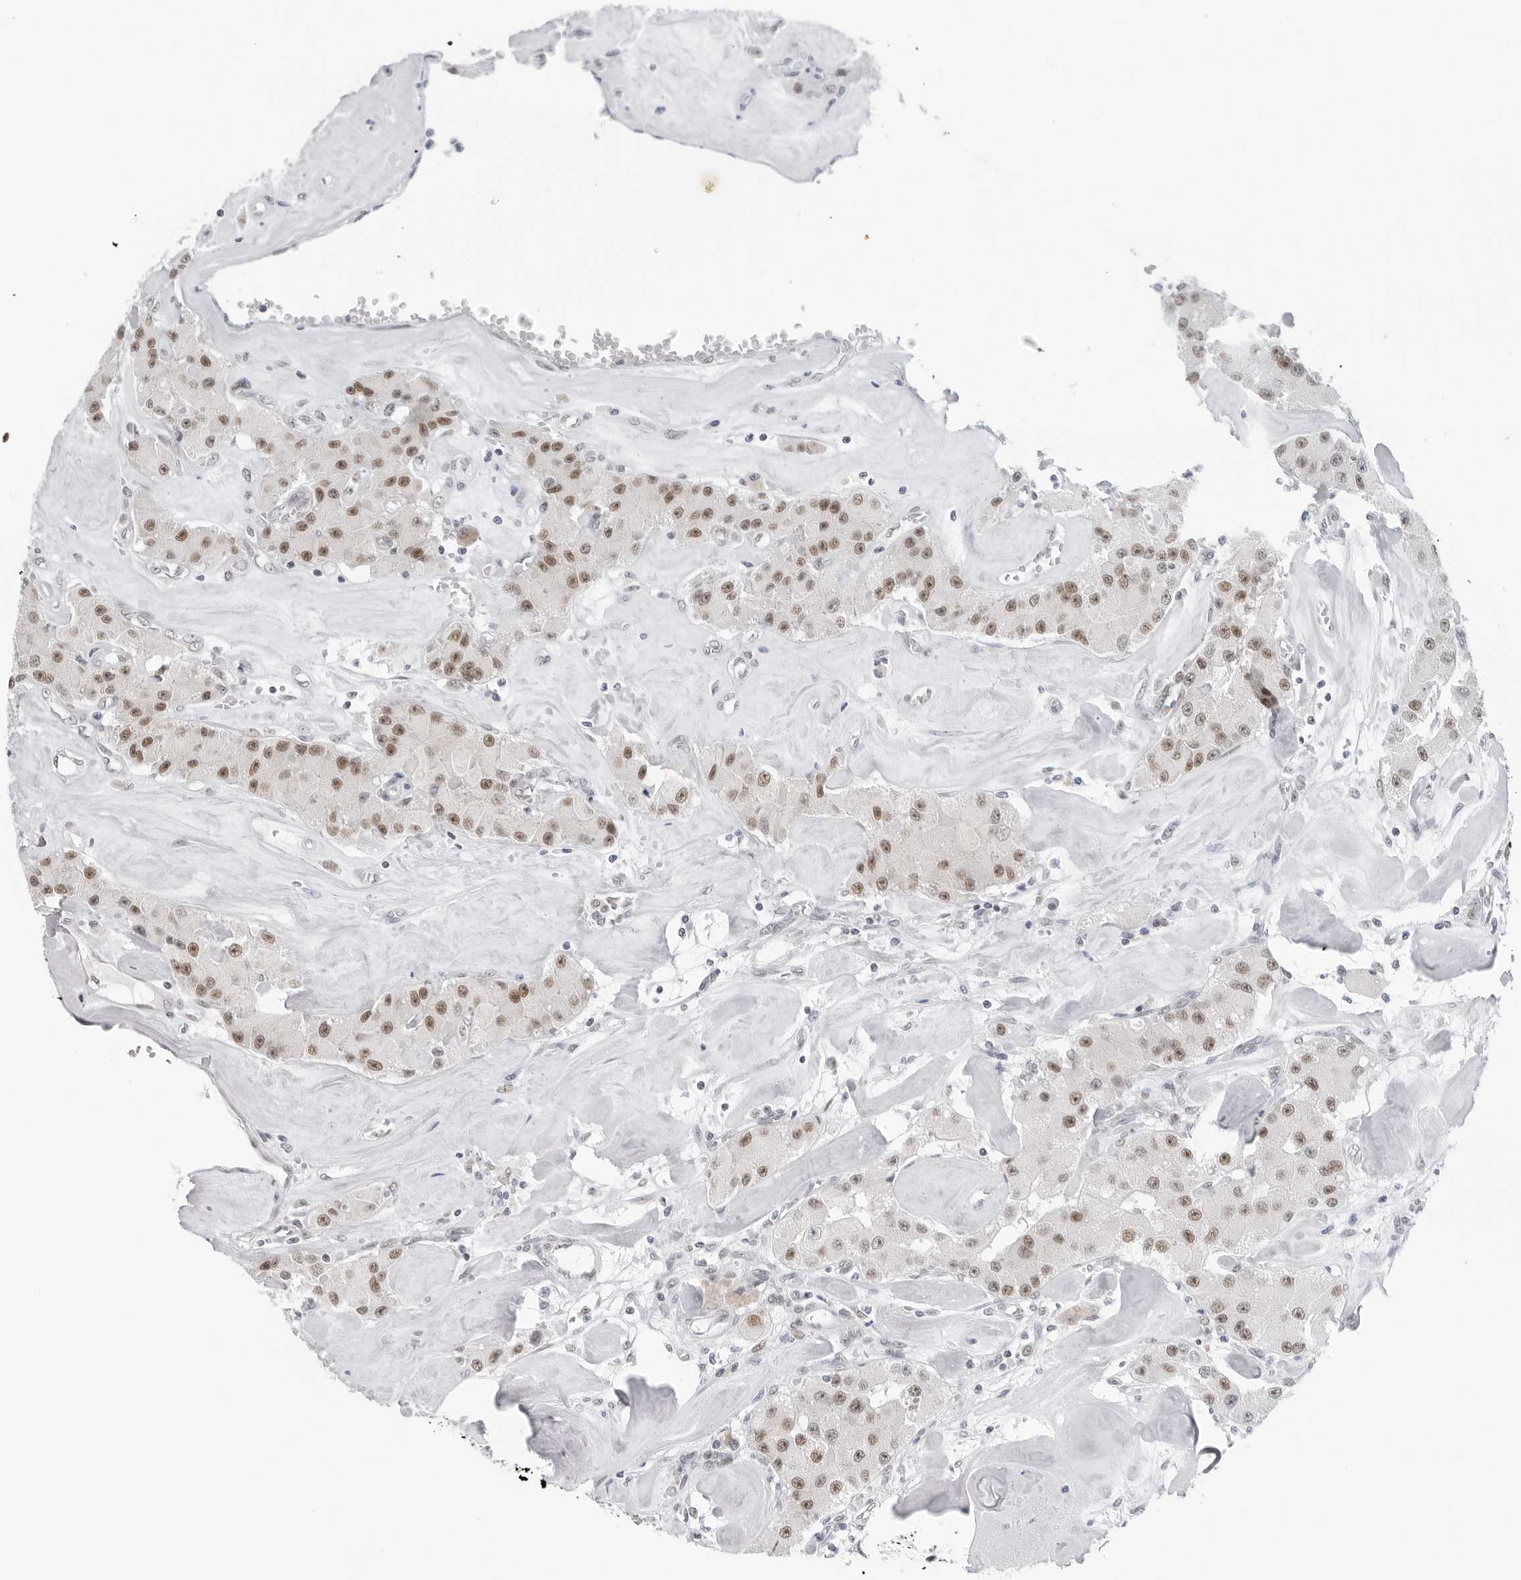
{"staining": {"intensity": "weak", "quantity": ">75%", "location": "nuclear"}, "tissue": "carcinoid", "cell_type": "Tumor cells", "image_type": "cancer", "snomed": [{"axis": "morphology", "description": "Carcinoid, malignant, NOS"}, {"axis": "topography", "description": "Pancreas"}], "caption": "Protein expression analysis of carcinoid exhibits weak nuclear positivity in about >75% of tumor cells.", "gene": "FOXK2", "patient": {"sex": "male", "age": 41}}